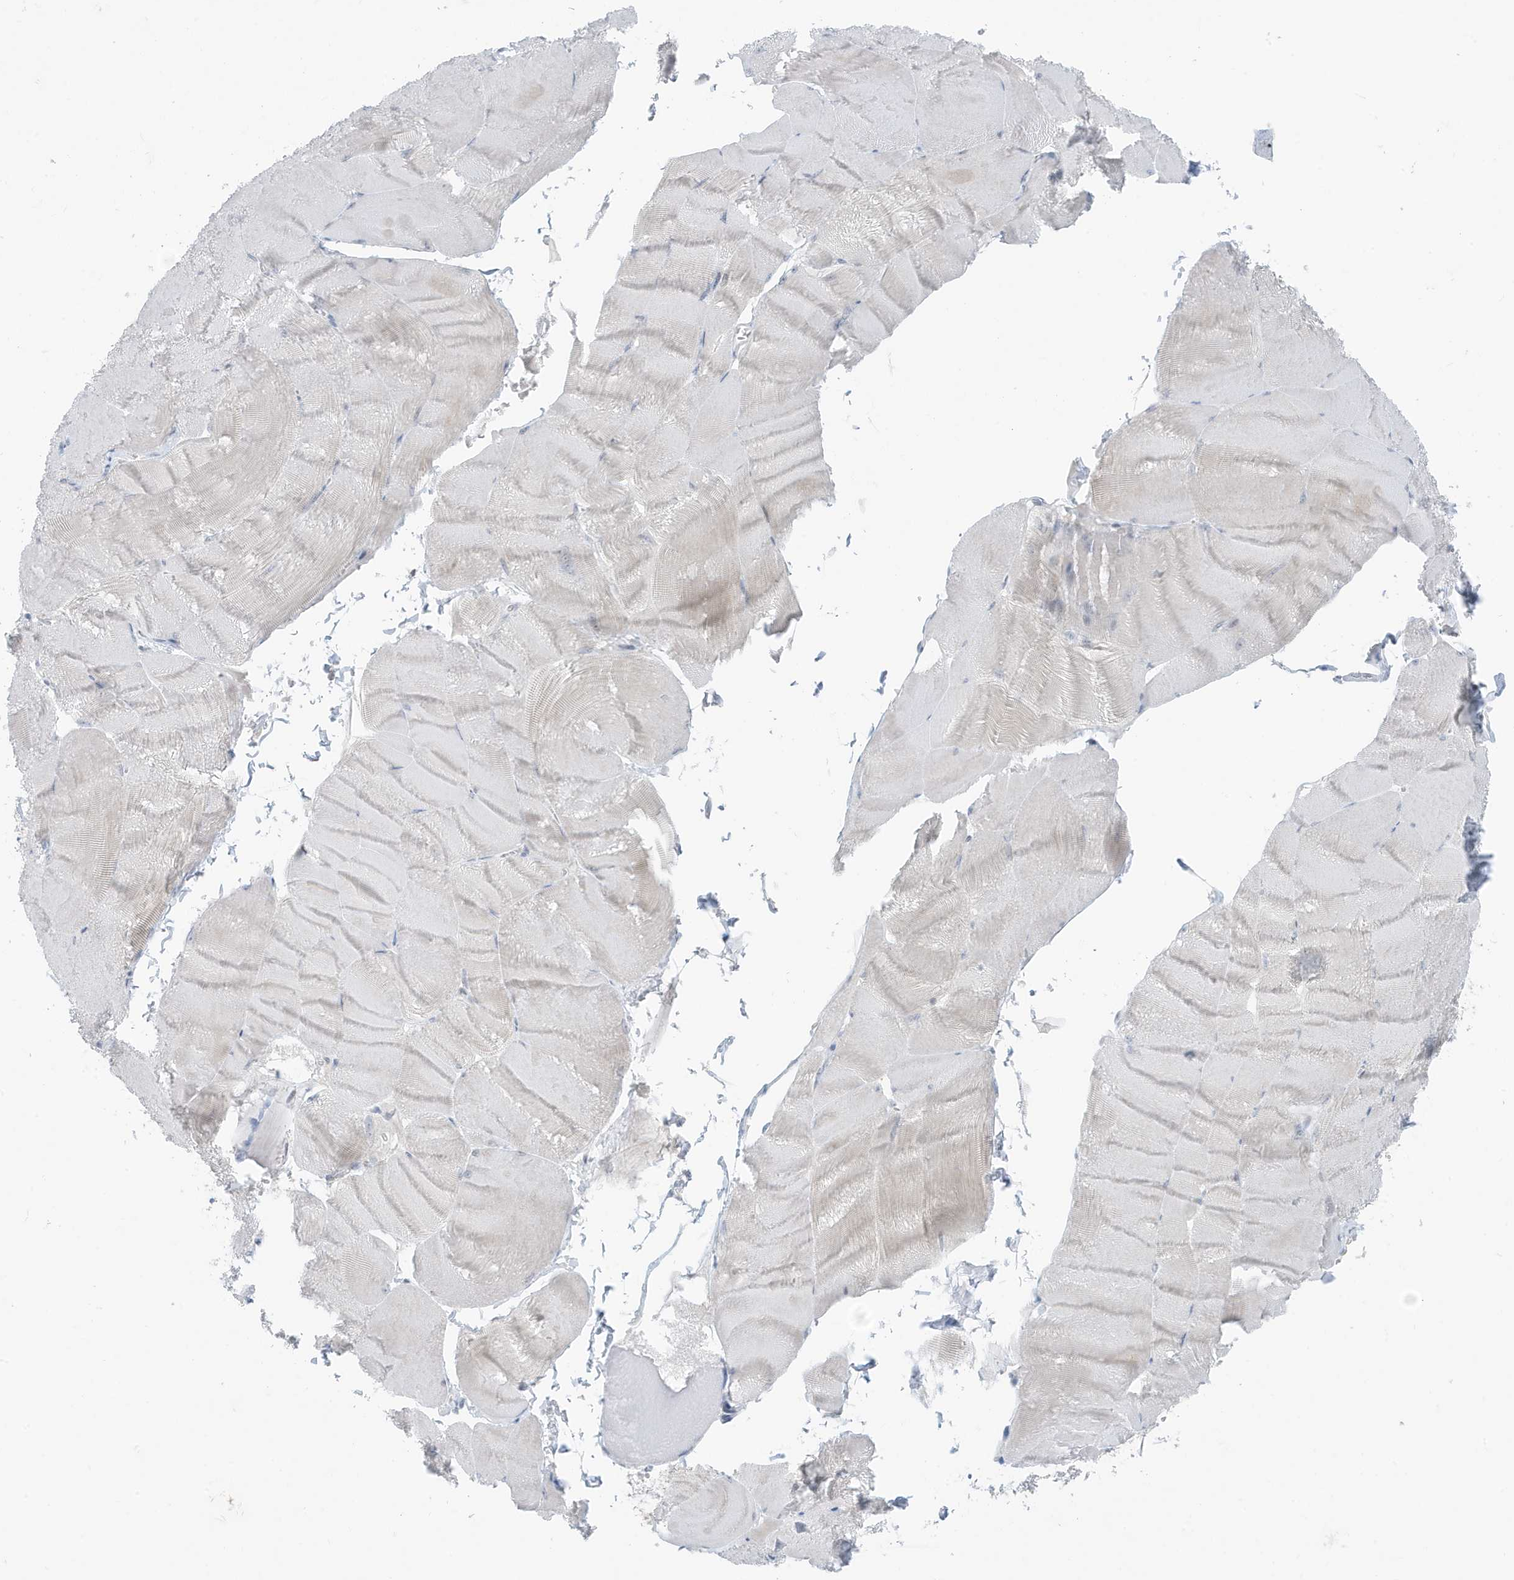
{"staining": {"intensity": "moderate", "quantity": "<25%", "location": "nuclear"}, "tissue": "skeletal muscle", "cell_type": "Myocytes", "image_type": "normal", "snomed": [{"axis": "morphology", "description": "Normal tissue, NOS"}, {"axis": "morphology", "description": "Basal cell carcinoma"}, {"axis": "topography", "description": "Skeletal muscle"}], "caption": "Immunohistochemistry (DAB) staining of normal skeletal muscle demonstrates moderate nuclear protein staining in about <25% of myocytes. (Stains: DAB (3,3'-diaminobenzidine) in brown, nuclei in blue, Microscopy: brightfield microscopy at high magnification).", "gene": "OGA", "patient": {"sex": "female", "age": 64}}